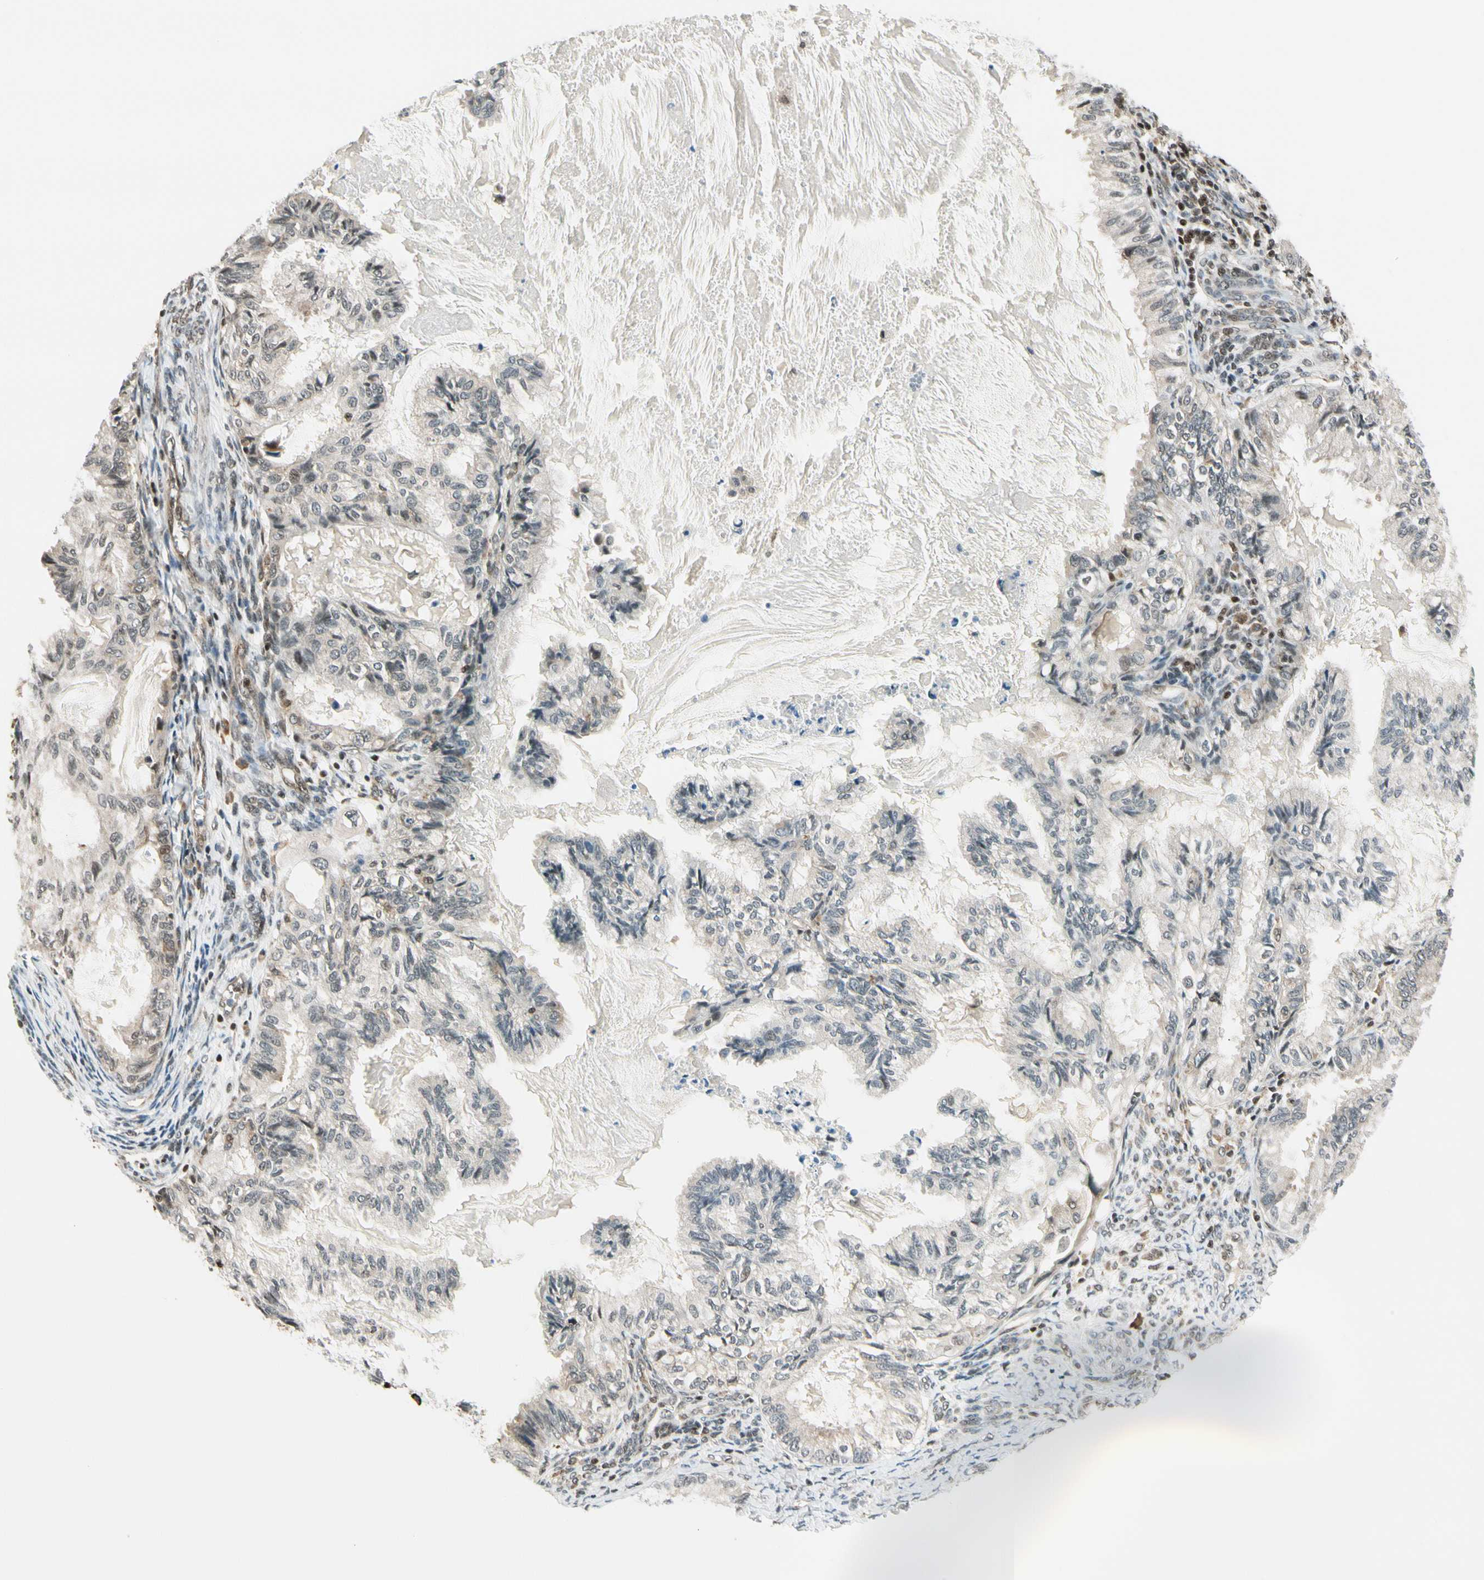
{"staining": {"intensity": "weak", "quantity": "<25%", "location": "cytoplasmic/membranous"}, "tissue": "cervical cancer", "cell_type": "Tumor cells", "image_type": "cancer", "snomed": [{"axis": "morphology", "description": "Normal tissue, NOS"}, {"axis": "morphology", "description": "Adenocarcinoma, NOS"}, {"axis": "topography", "description": "Cervix"}, {"axis": "topography", "description": "Endometrium"}], "caption": "Immunohistochemical staining of human cervical cancer shows no significant expression in tumor cells.", "gene": "DAXX", "patient": {"sex": "female", "age": 86}}